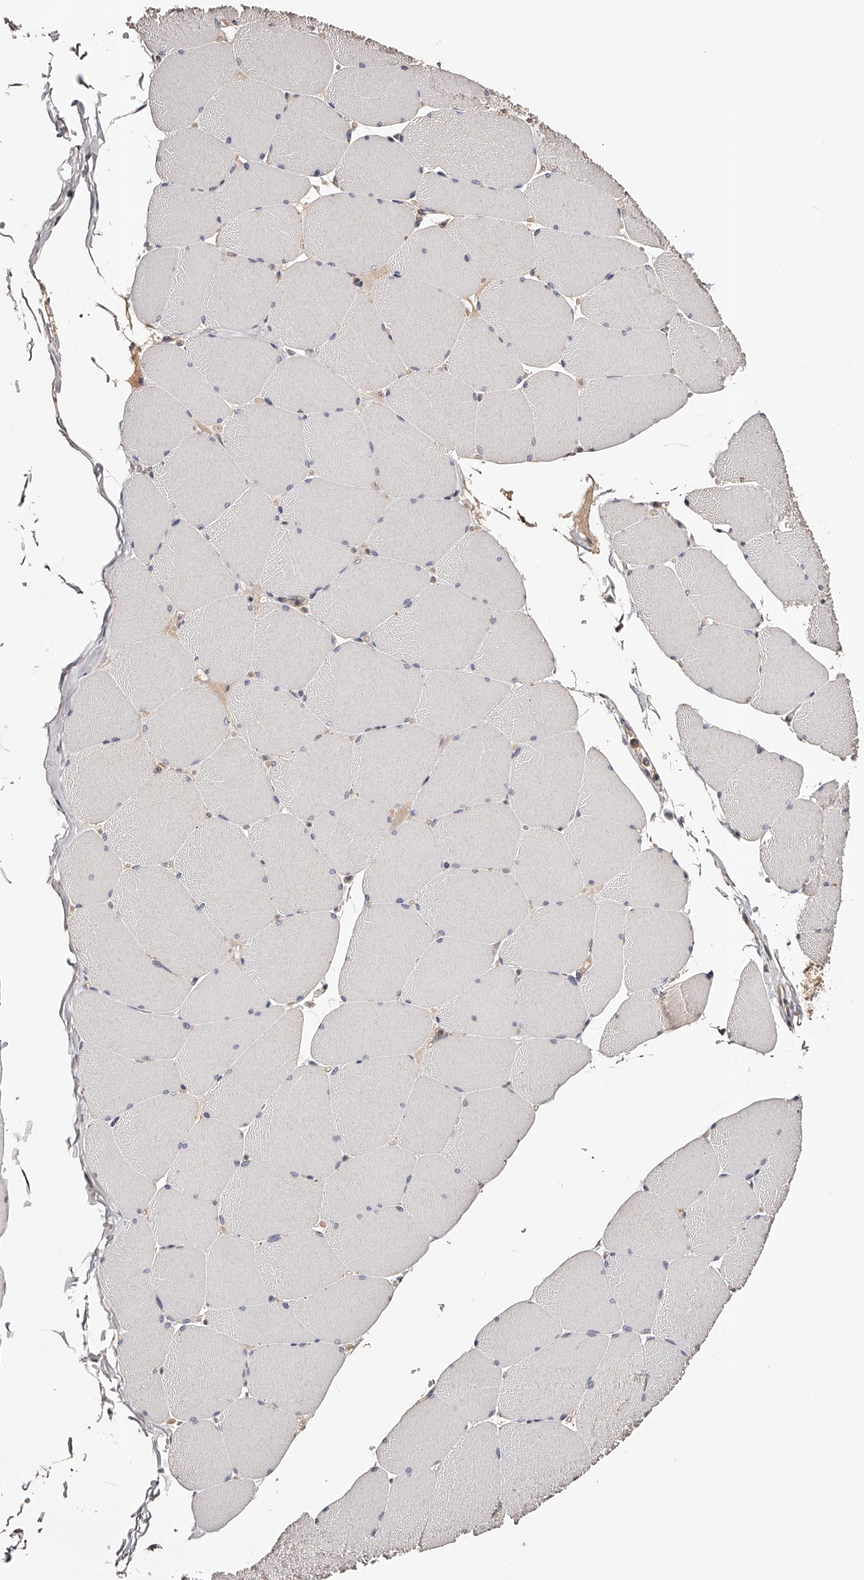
{"staining": {"intensity": "negative", "quantity": "none", "location": "none"}, "tissue": "skeletal muscle", "cell_type": "Myocytes", "image_type": "normal", "snomed": [{"axis": "morphology", "description": "Normal tissue, NOS"}, {"axis": "topography", "description": "Skeletal muscle"}, {"axis": "topography", "description": "Head-Neck"}], "caption": "Skeletal muscle stained for a protein using immunohistochemistry displays no positivity myocytes.", "gene": "USP21", "patient": {"sex": "male", "age": 66}}